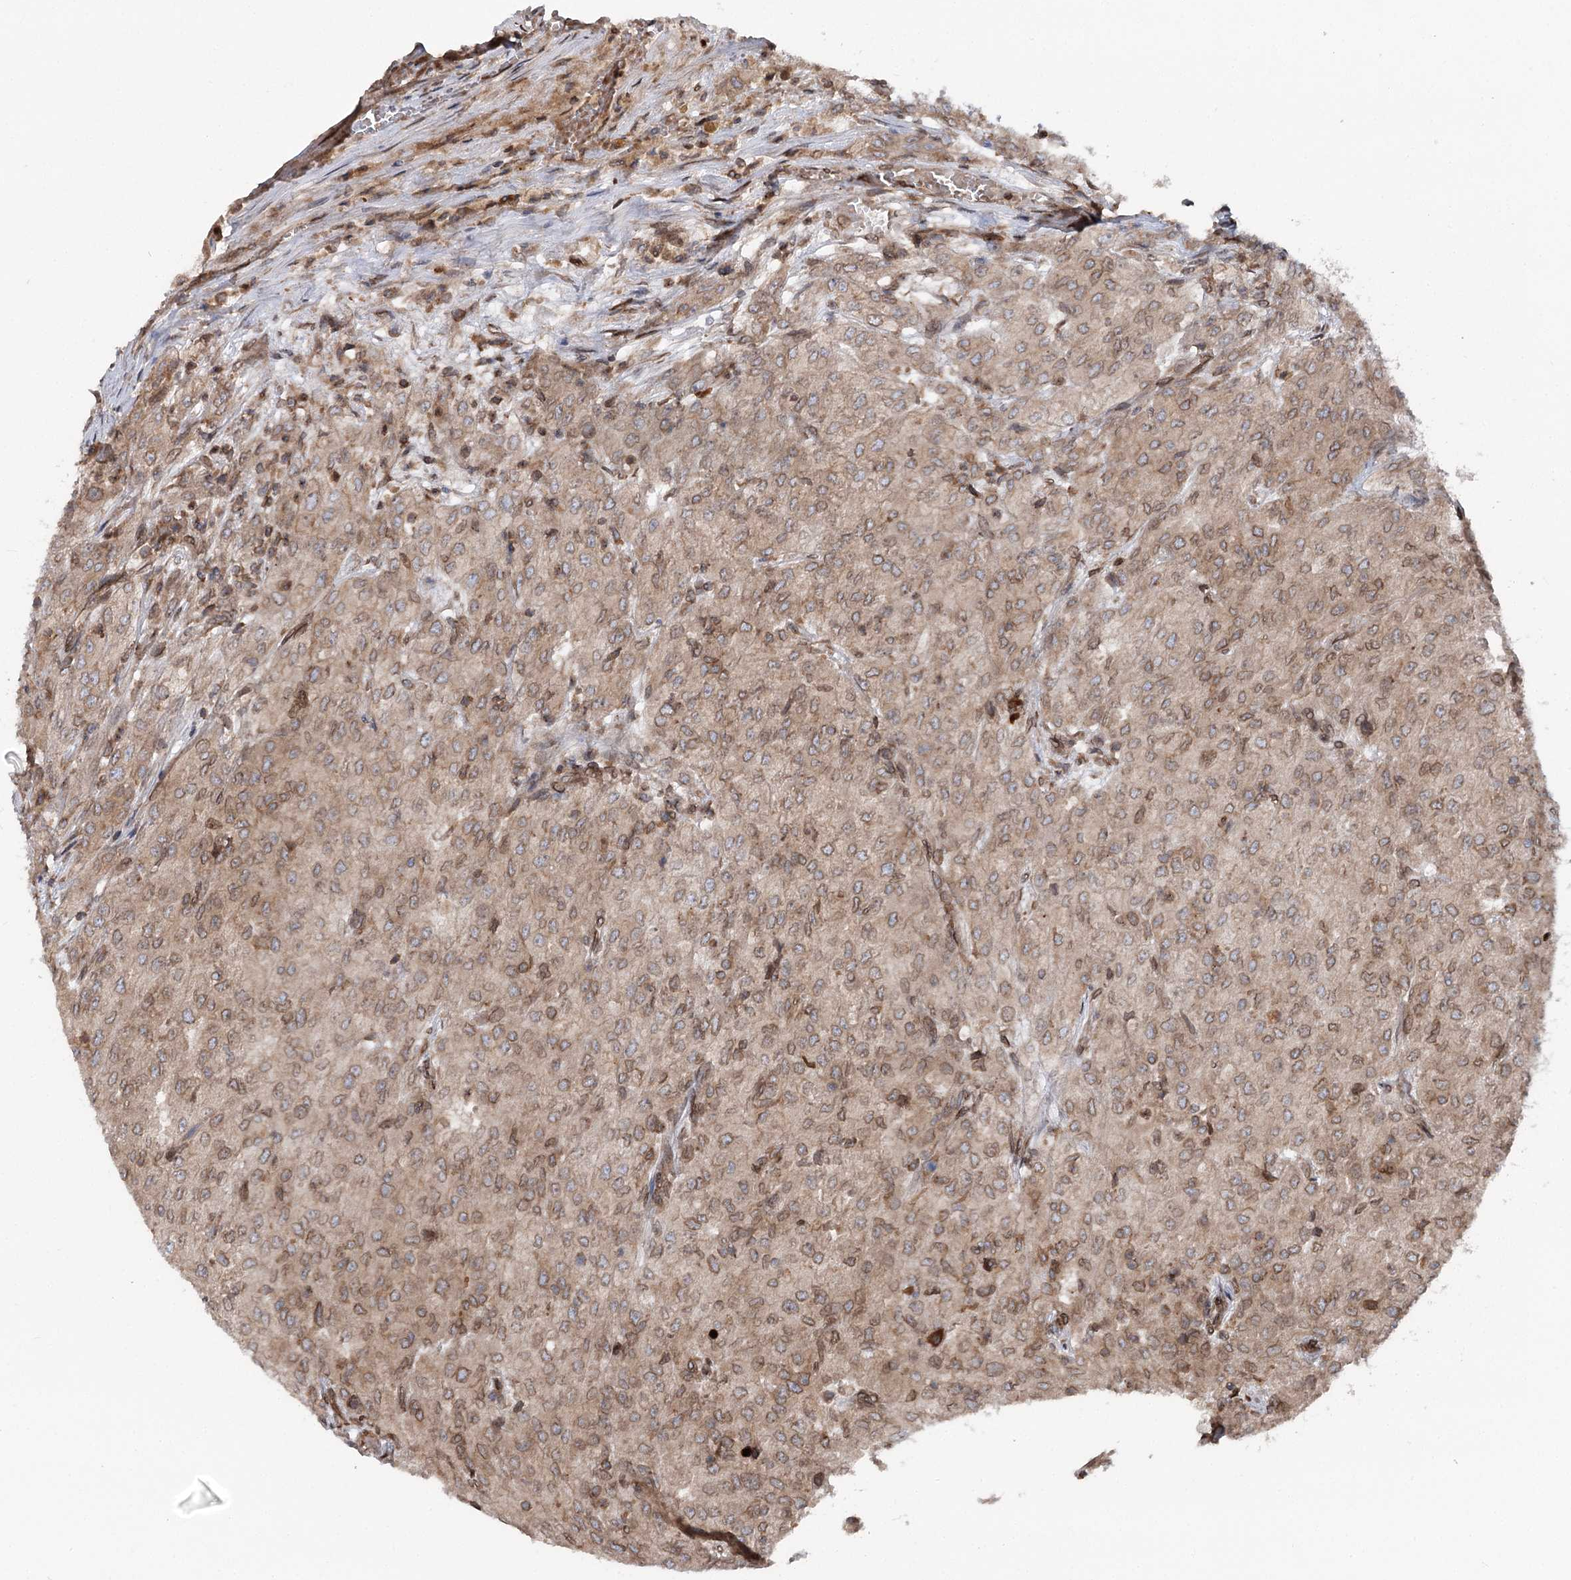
{"staining": {"intensity": "moderate", "quantity": ">75%", "location": "cytoplasmic/membranous"}, "tissue": "renal cancer", "cell_type": "Tumor cells", "image_type": "cancer", "snomed": [{"axis": "morphology", "description": "Adenocarcinoma, NOS"}, {"axis": "topography", "description": "Kidney"}], "caption": "Renal cancer (adenocarcinoma) stained with immunohistochemistry demonstrates moderate cytoplasmic/membranous positivity in approximately >75% of tumor cells.", "gene": "FGFR1OP2", "patient": {"sex": "female", "age": 54}}